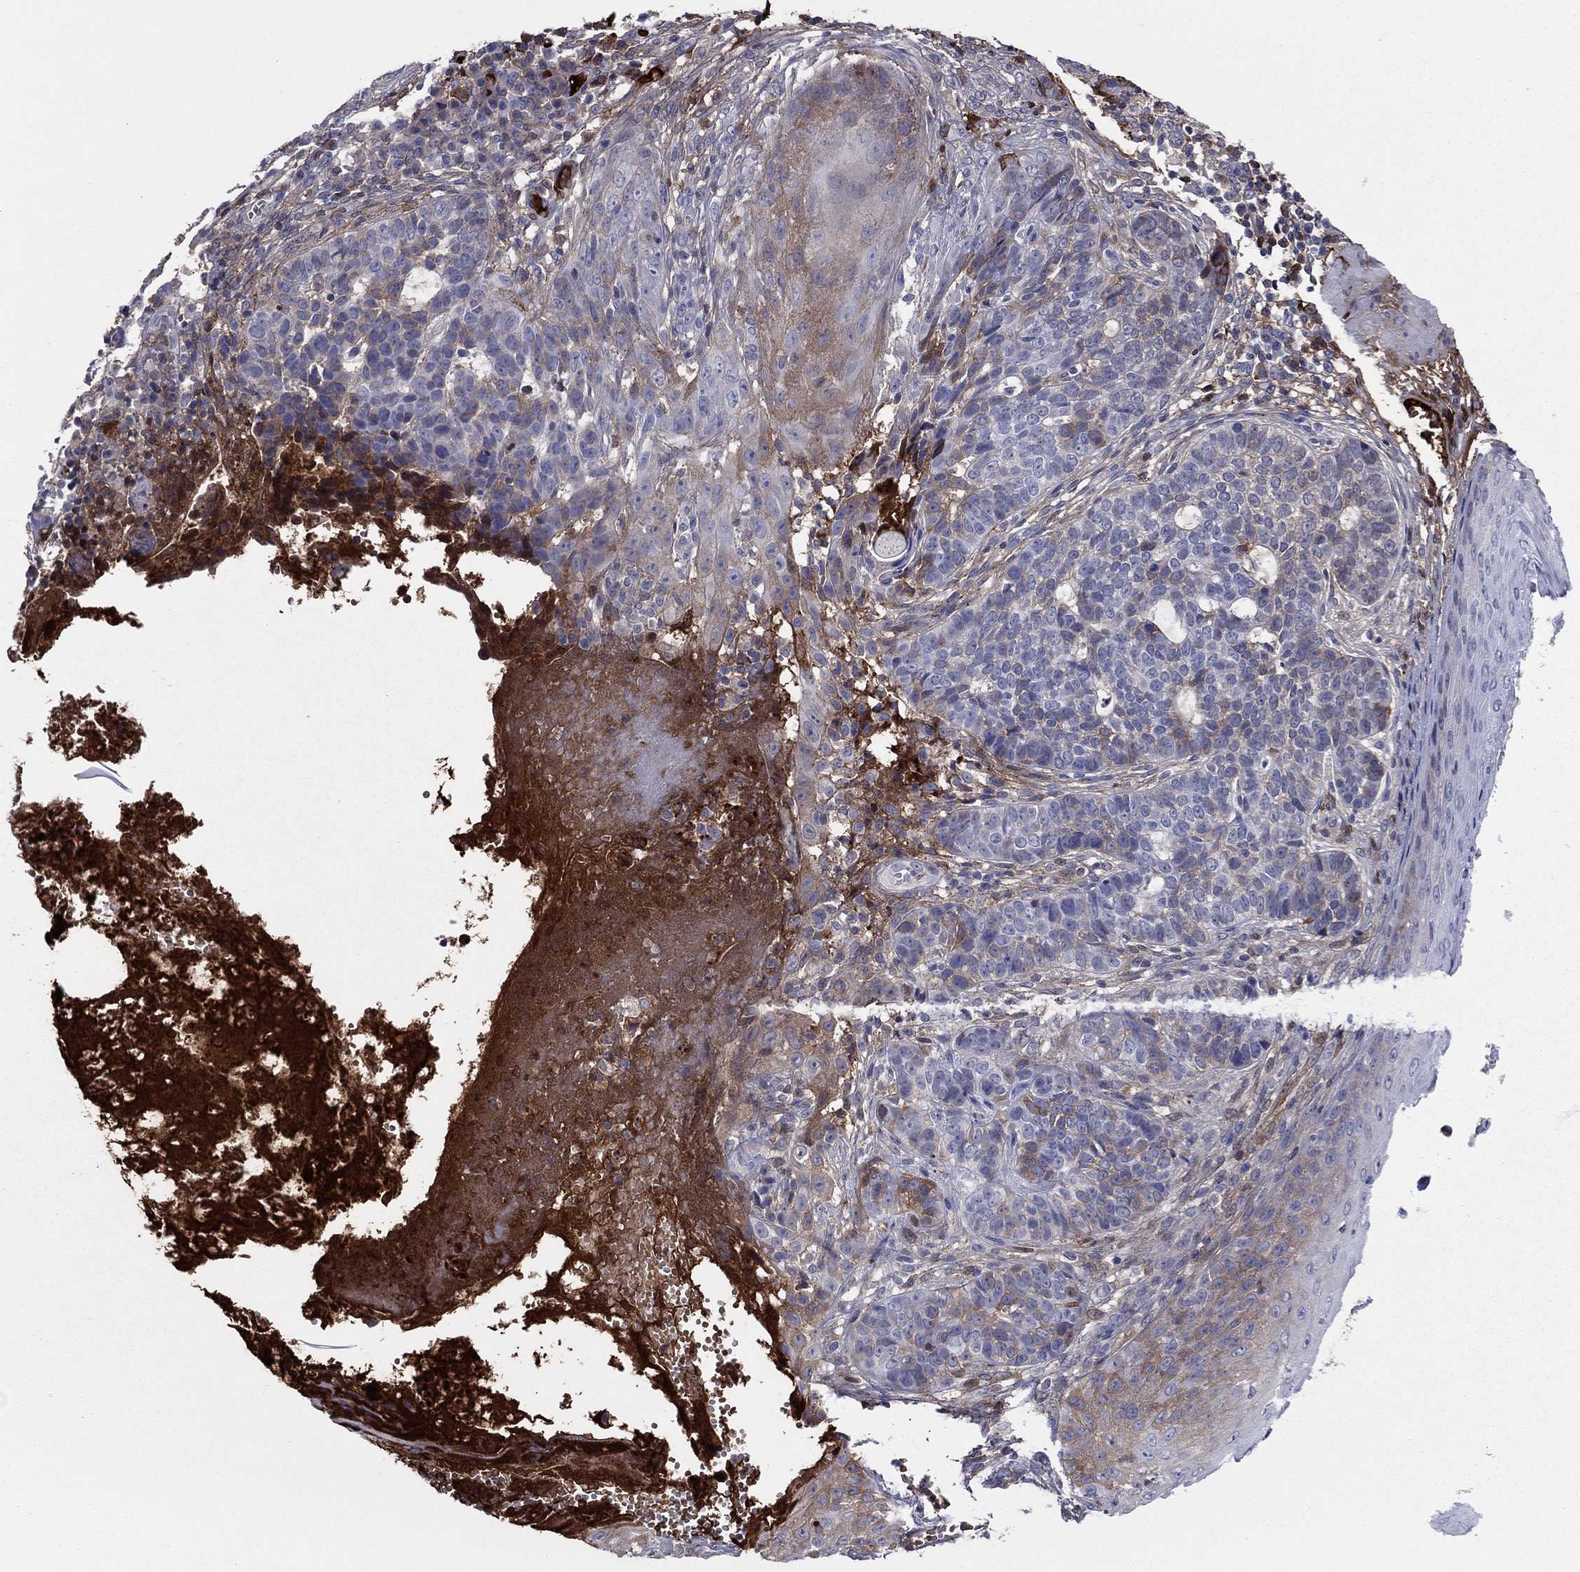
{"staining": {"intensity": "moderate", "quantity": "<25%", "location": "cytoplasmic/membranous"}, "tissue": "skin cancer", "cell_type": "Tumor cells", "image_type": "cancer", "snomed": [{"axis": "morphology", "description": "Basal cell carcinoma"}, {"axis": "topography", "description": "Skin"}], "caption": "Protein analysis of skin cancer (basal cell carcinoma) tissue shows moderate cytoplasmic/membranous staining in approximately <25% of tumor cells. The protein of interest is shown in brown color, while the nuclei are stained blue.", "gene": "HPX", "patient": {"sex": "female", "age": 69}}